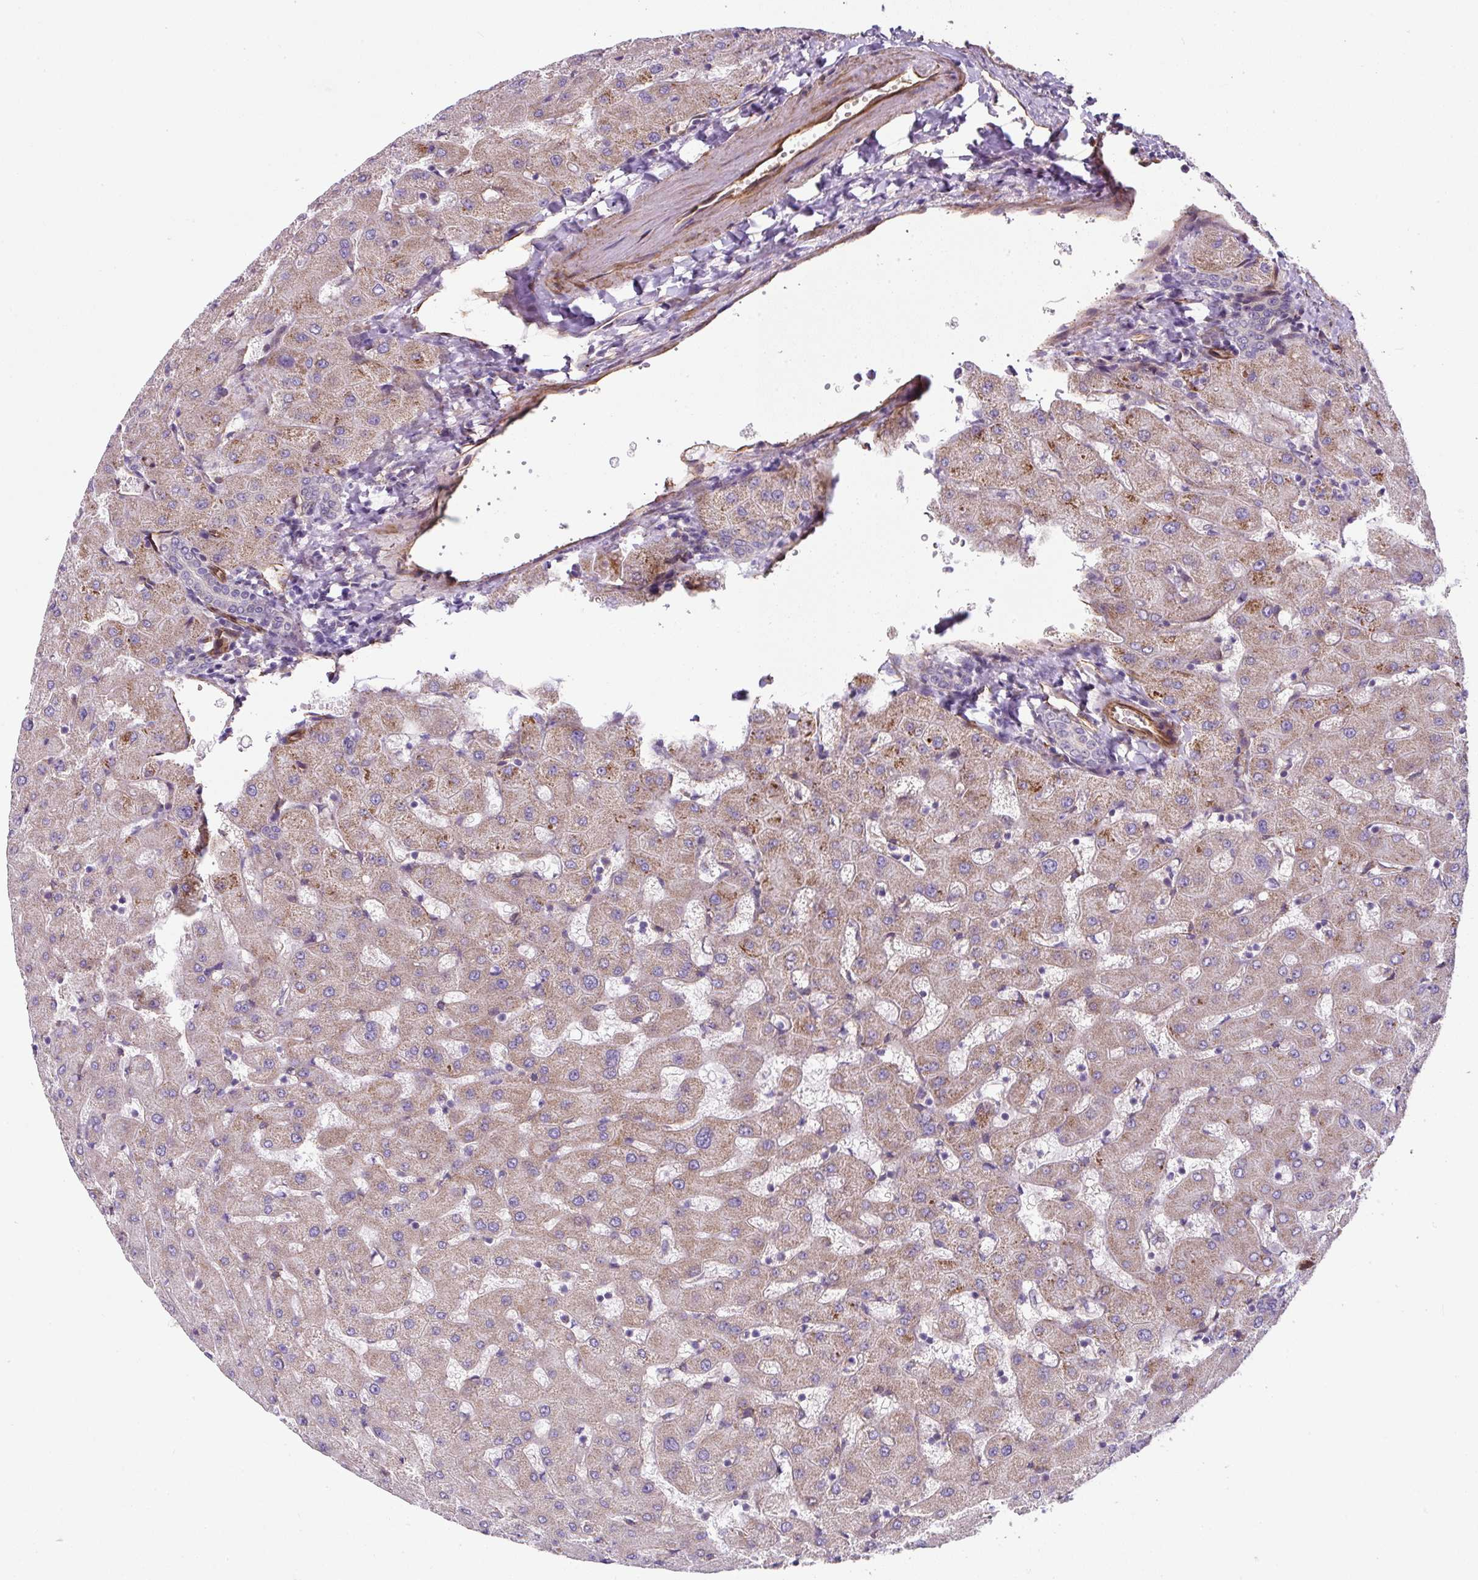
{"staining": {"intensity": "negative", "quantity": "none", "location": "none"}, "tissue": "liver", "cell_type": "Cholangiocytes", "image_type": "normal", "snomed": [{"axis": "morphology", "description": "Normal tissue, NOS"}, {"axis": "topography", "description": "Liver"}], "caption": "Immunohistochemical staining of normal liver demonstrates no significant expression in cholangiocytes. Brightfield microscopy of IHC stained with DAB (3,3'-diaminobenzidine) (brown) and hematoxylin (blue), captured at high magnification.", "gene": "ANKUB1", "patient": {"sex": "female", "age": 63}}